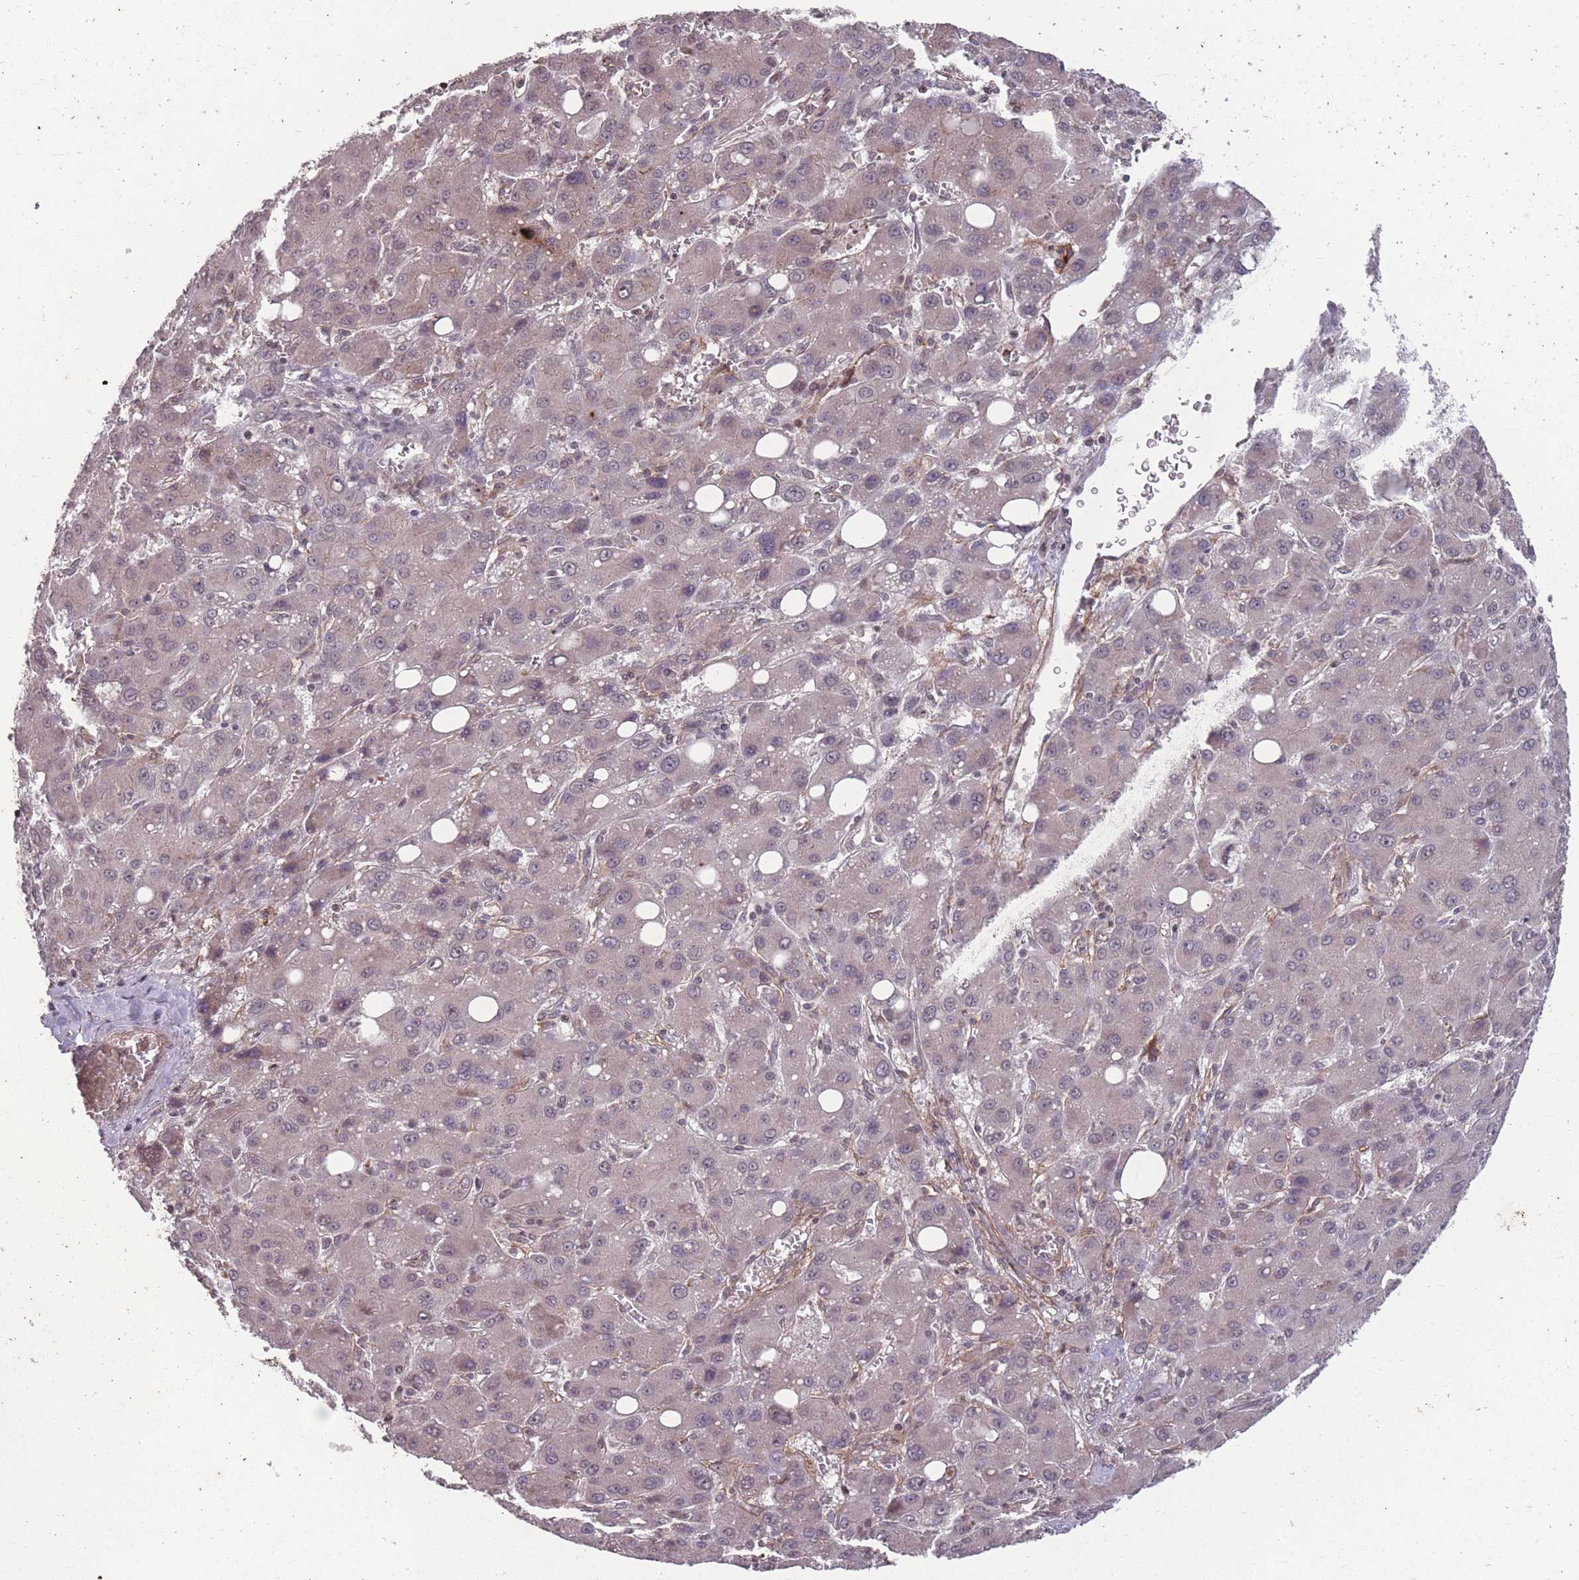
{"staining": {"intensity": "negative", "quantity": "none", "location": "none"}, "tissue": "liver cancer", "cell_type": "Tumor cells", "image_type": "cancer", "snomed": [{"axis": "morphology", "description": "Carcinoma, Hepatocellular, NOS"}, {"axis": "topography", "description": "Liver"}], "caption": "An immunohistochemistry histopathology image of liver hepatocellular carcinoma is shown. There is no staining in tumor cells of liver hepatocellular carcinoma.", "gene": "GGT5", "patient": {"sex": "male", "age": 55}}